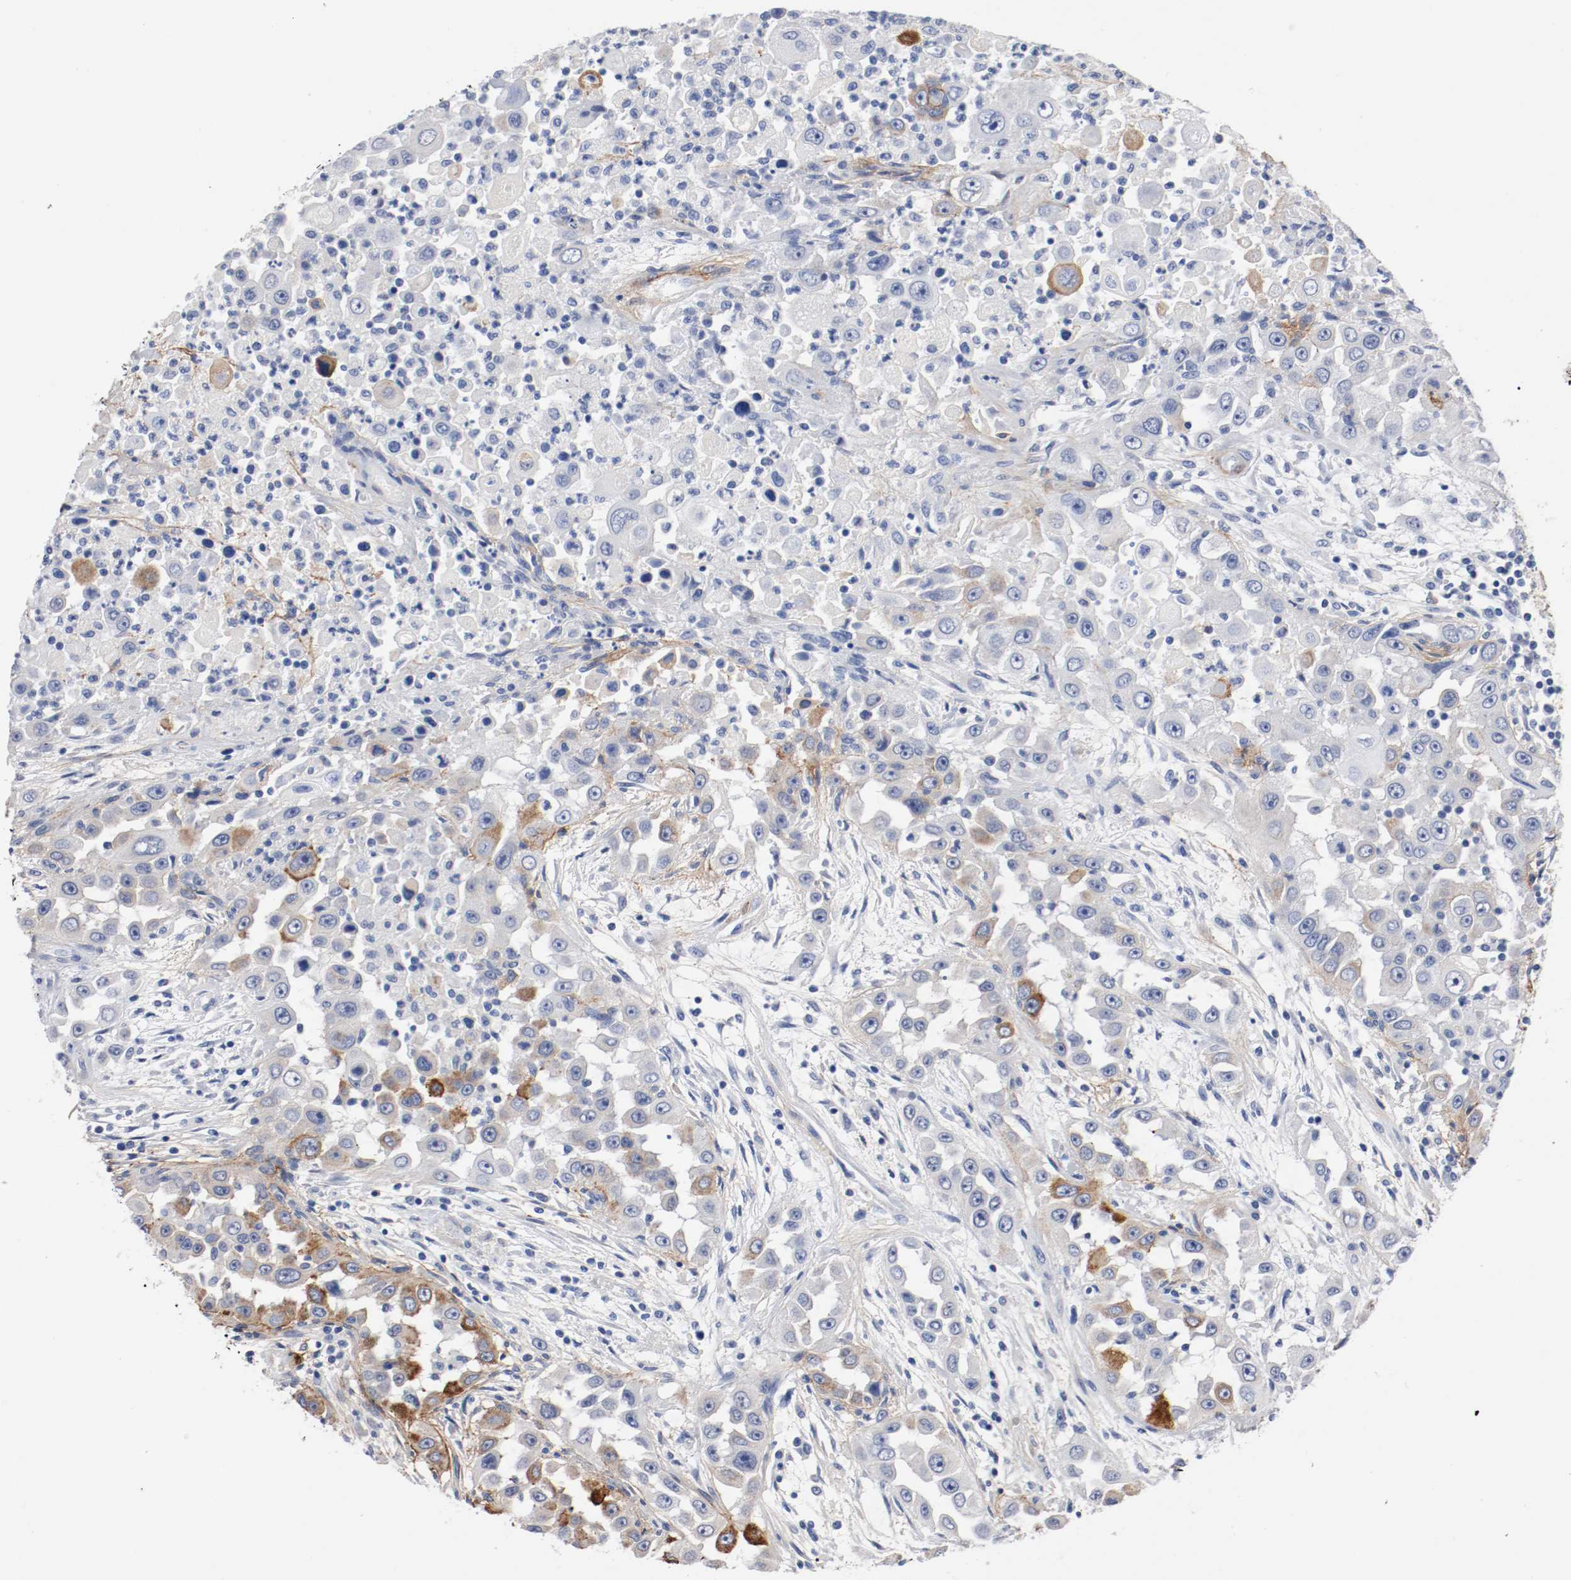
{"staining": {"intensity": "moderate", "quantity": "<25%", "location": "cytoplasmic/membranous"}, "tissue": "head and neck cancer", "cell_type": "Tumor cells", "image_type": "cancer", "snomed": [{"axis": "morphology", "description": "Carcinoma, NOS"}, {"axis": "topography", "description": "Head-Neck"}], "caption": "Approximately <25% of tumor cells in human carcinoma (head and neck) reveal moderate cytoplasmic/membranous protein positivity as visualized by brown immunohistochemical staining.", "gene": "TNC", "patient": {"sex": "male", "age": 87}}